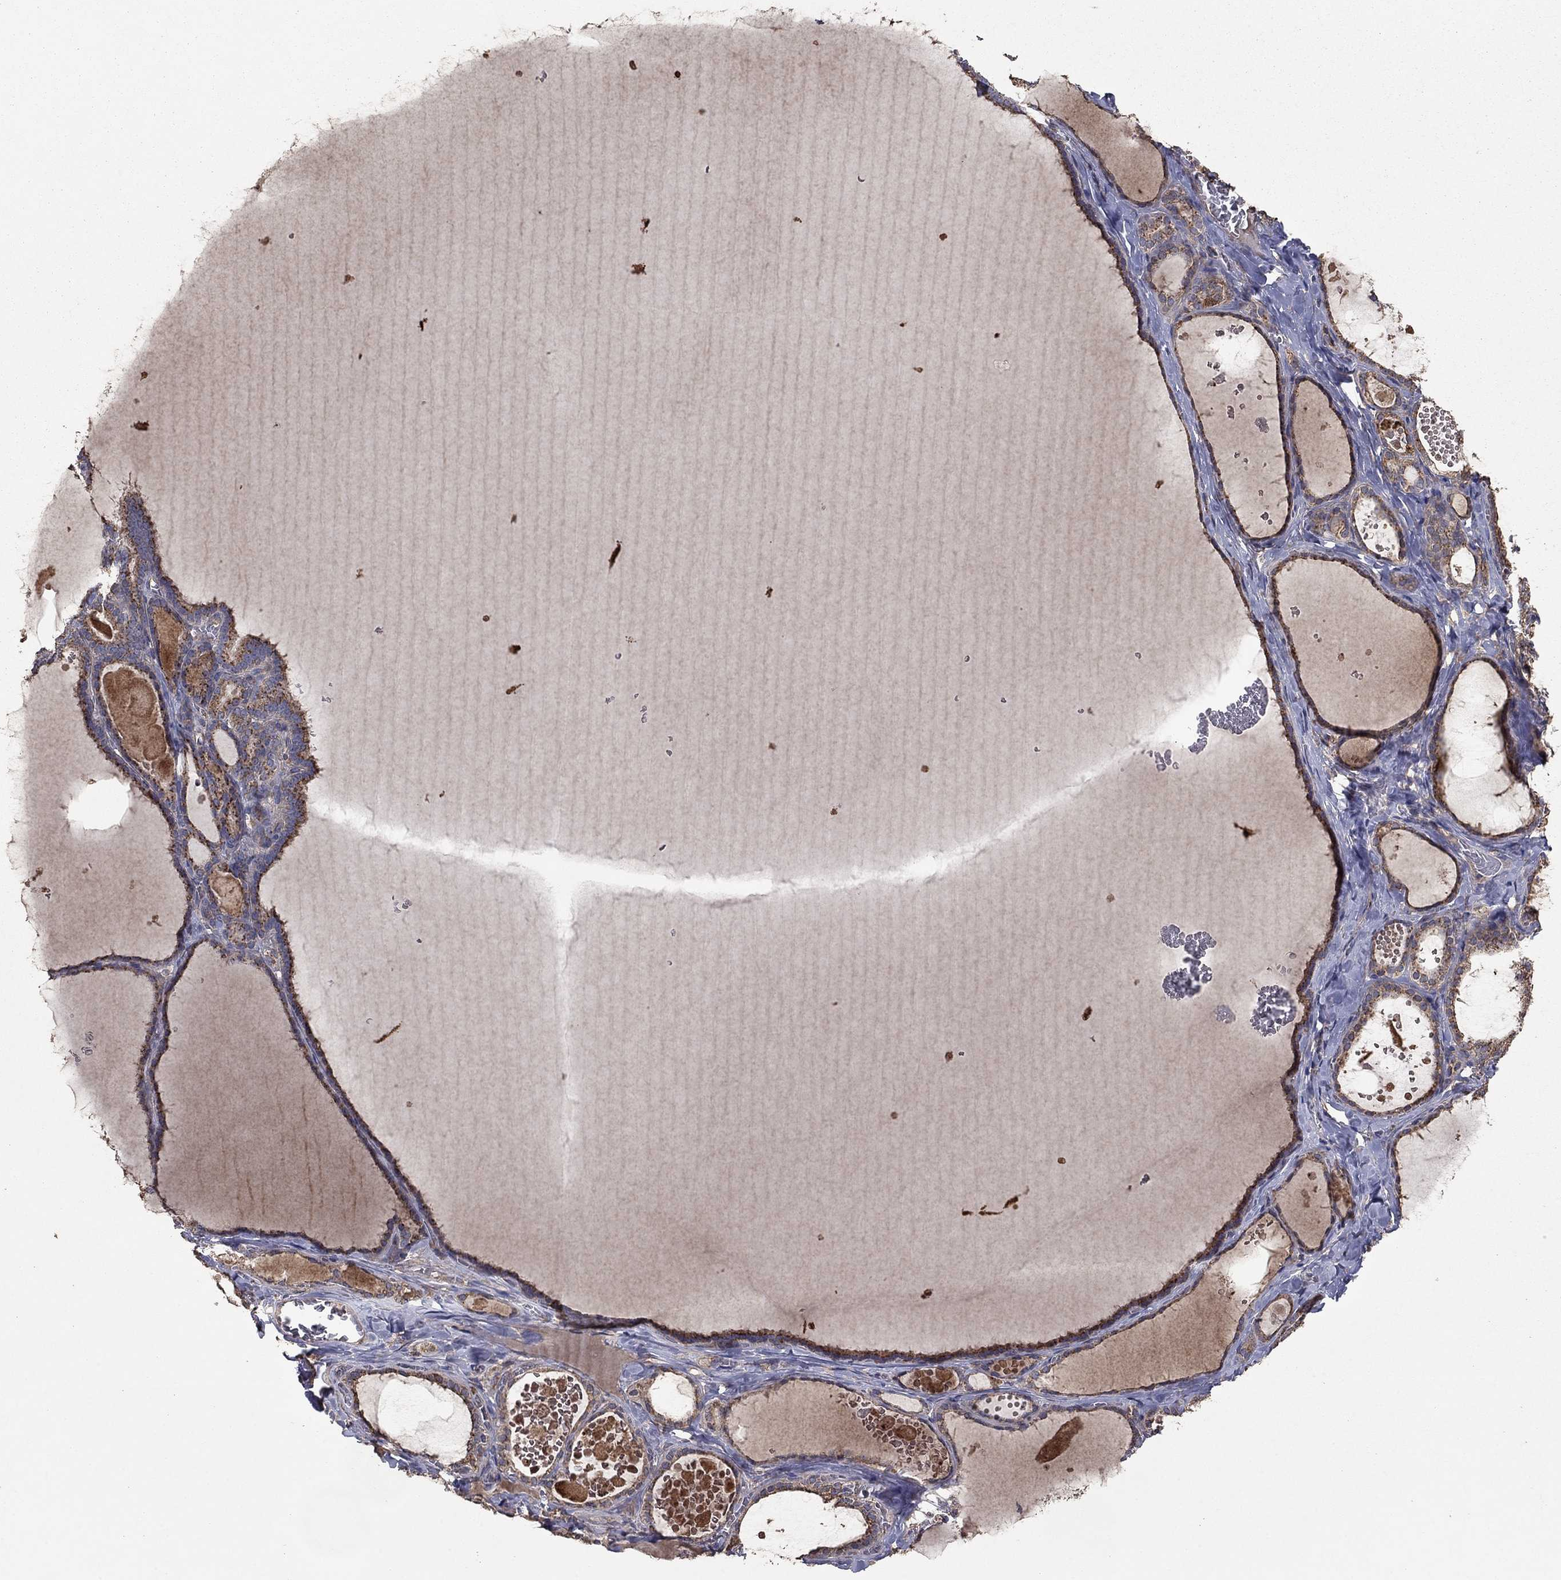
{"staining": {"intensity": "moderate", "quantity": ">75%", "location": "cytoplasmic/membranous"}, "tissue": "thyroid gland", "cell_type": "Glandular cells", "image_type": "normal", "snomed": [{"axis": "morphology", "description": "Normal tissue, NOS"}, {"axis": "topography", "description": "Thyroid gland"}], "caption": "The histopathology image shows a brown stain indicating the presence of a protein in the cytoplasmic/membranous of glandular cells in thyroid gland.", "gene": "FLT4", "patient": {"sex": "female", "age": 56}}